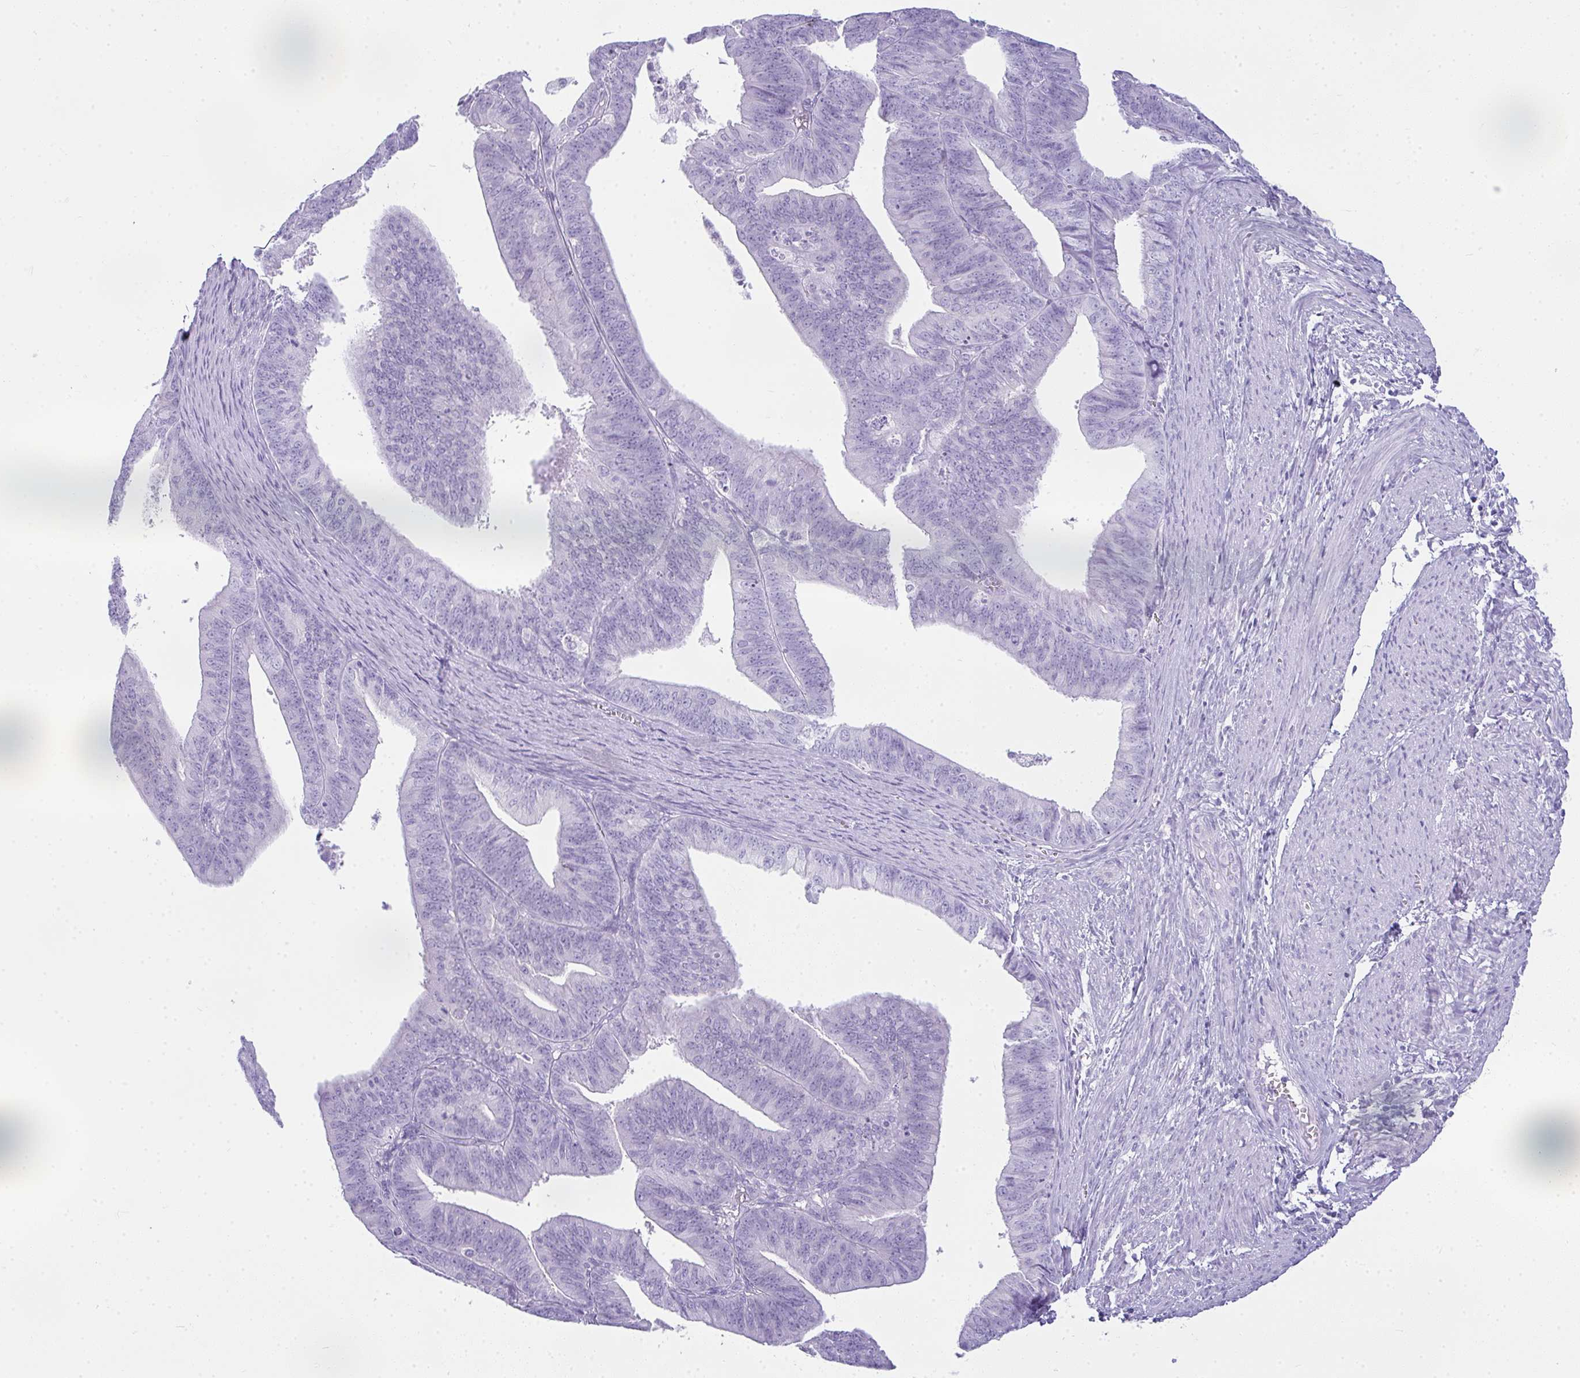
{"staining": {"intensity": "negative", "quantity": "none", "location": "none"}, "tissue": "endometrial cancer", "cell_type": "Tumor cells", "image_type": "cancer", "snomed": [{"axis": "morphology", "description": "Adenocarcinoma, NOS"}, {"axis": "topography", "description": "Endometrium"}], "caption": "Immunohistochemistry of endometrial cancer (adenocarcinoma) demonstrates no expression in tumor cells. (DAB (3,3'-diaminobenzidine) immunohistochemistry (IHC), high magnification).", "gene": "RASL10A", "patient": {"sex": "female", "age": 73}}